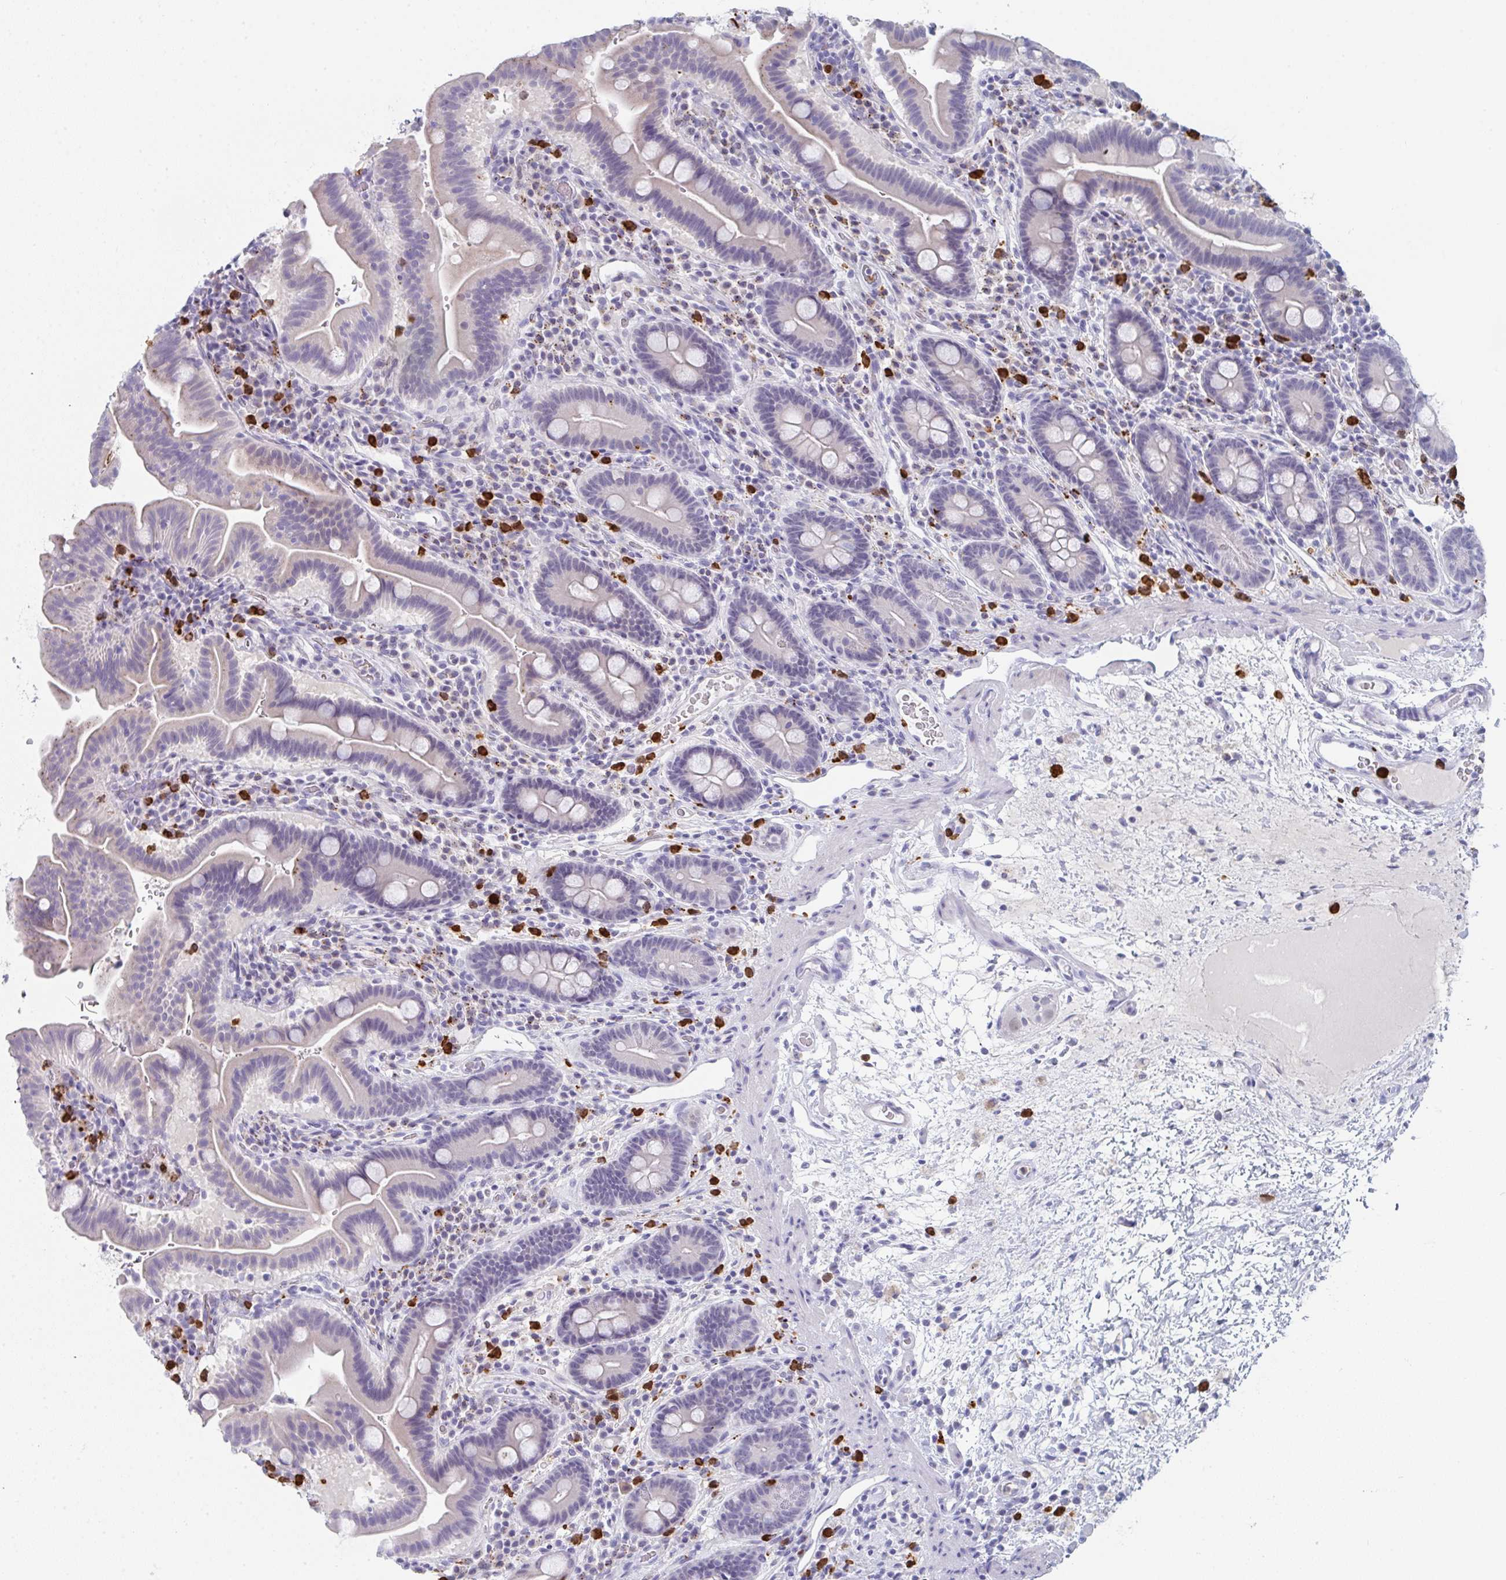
{"staining": {"intensity": "weak", "quantity": "<25%", "location": "cytoplasmic/membranous"}, "tissue": "small intestine", "cell_type": "Glandular cells", "image_type": "normal", "snomed": [{"axis": "morphology", "description": "Normal tissue, NOS"}, {"axis": "topography", "description": "Small intestine"}], "caption": "An IHC image of benign small intestine is shown. There is no staining in glandular cells of small intestine. (DAB (3,3'-diaminobenzidine) immunohistochemistry visualized using brightfield microscopy, high magnification).", "gene": "RUBCN", "patient": {"sex": "male", "age": 26}}